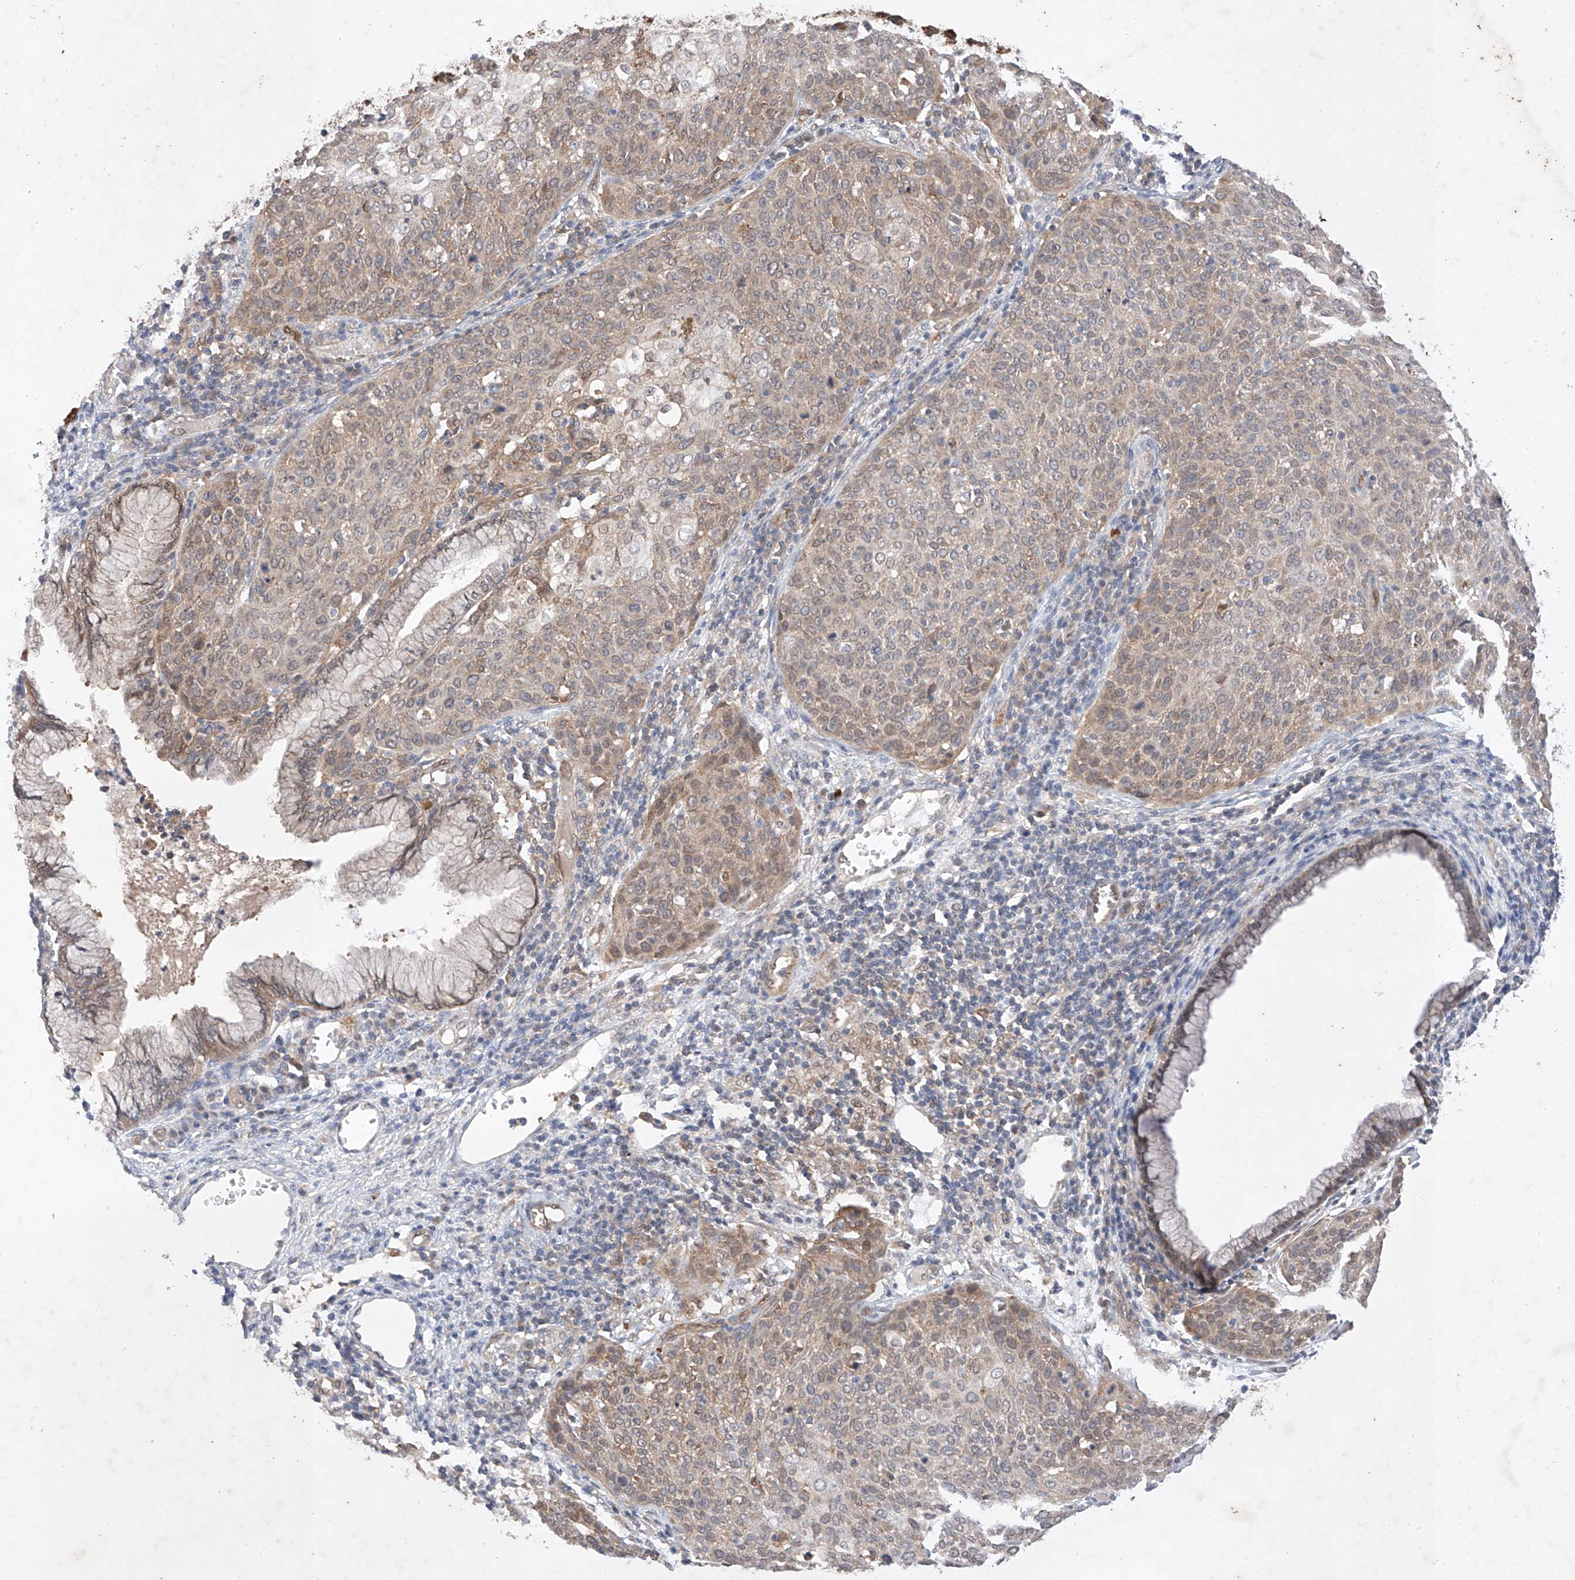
{"staining": {"intensity": "weak", "quantity": "25%-75%", "location": "cytoplasmic/membranous"}, "tissue": "cervical cancer", "cell_type": "Tumor cells", "image_type": "cancer", "snomed": [{"axis": "morphology", "description": "Squamous cell carcinoma, NOS"}, {"axis": "topography", "description": "Cervix"}], "caption": "A brown stain shows weak cytoplasmic/membranous staining of a protein in squamous cell carcinoma (cervical) tumor cells.", "gene": "ZNF124", "patient": {"sex": "female", "age": 38}}